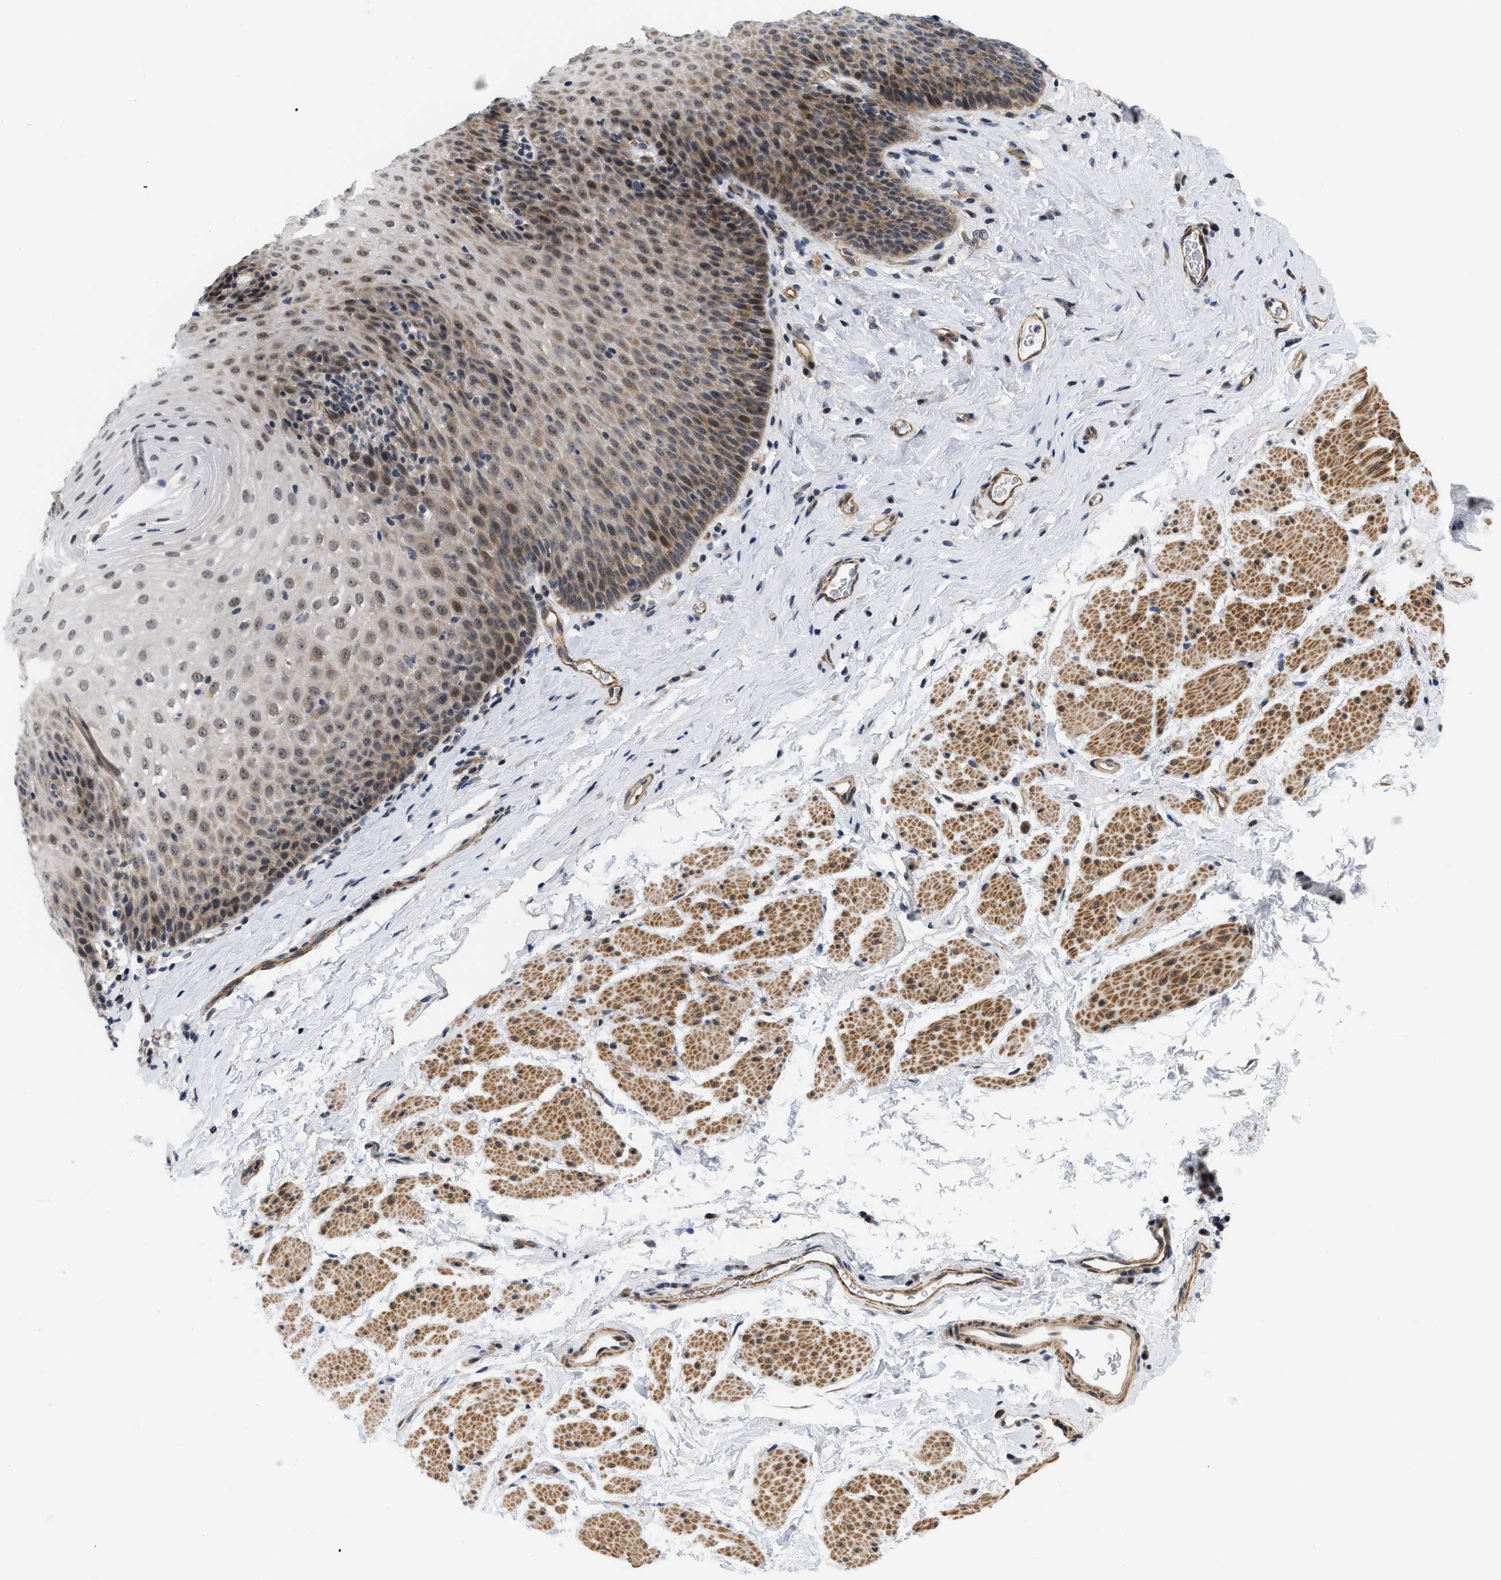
{"staining": {"intensity": "moderate", "quantity": "25%-75%", "location": "cytoplasmic/membranous,nuclear"}, "tissue": "esophagus", "cell_type": "Squamous epithelial cells", "image_type": "normal", "snomed": [{"axis": "morphology", "description": "Normal tissue, NOS"}, {"axis": "topography", "description": "Esophagus"}], "caption": "A brown stain labels moderate cytoplasmic/membranous,nuclear positivity of a protein in squamous epithelial cells of benign esophagus. (brown staining indicates protein expression, while blue staining denotes nuclei).", "gene": "GPRASP2", "patient": {"sex": "female", "age": 61}}